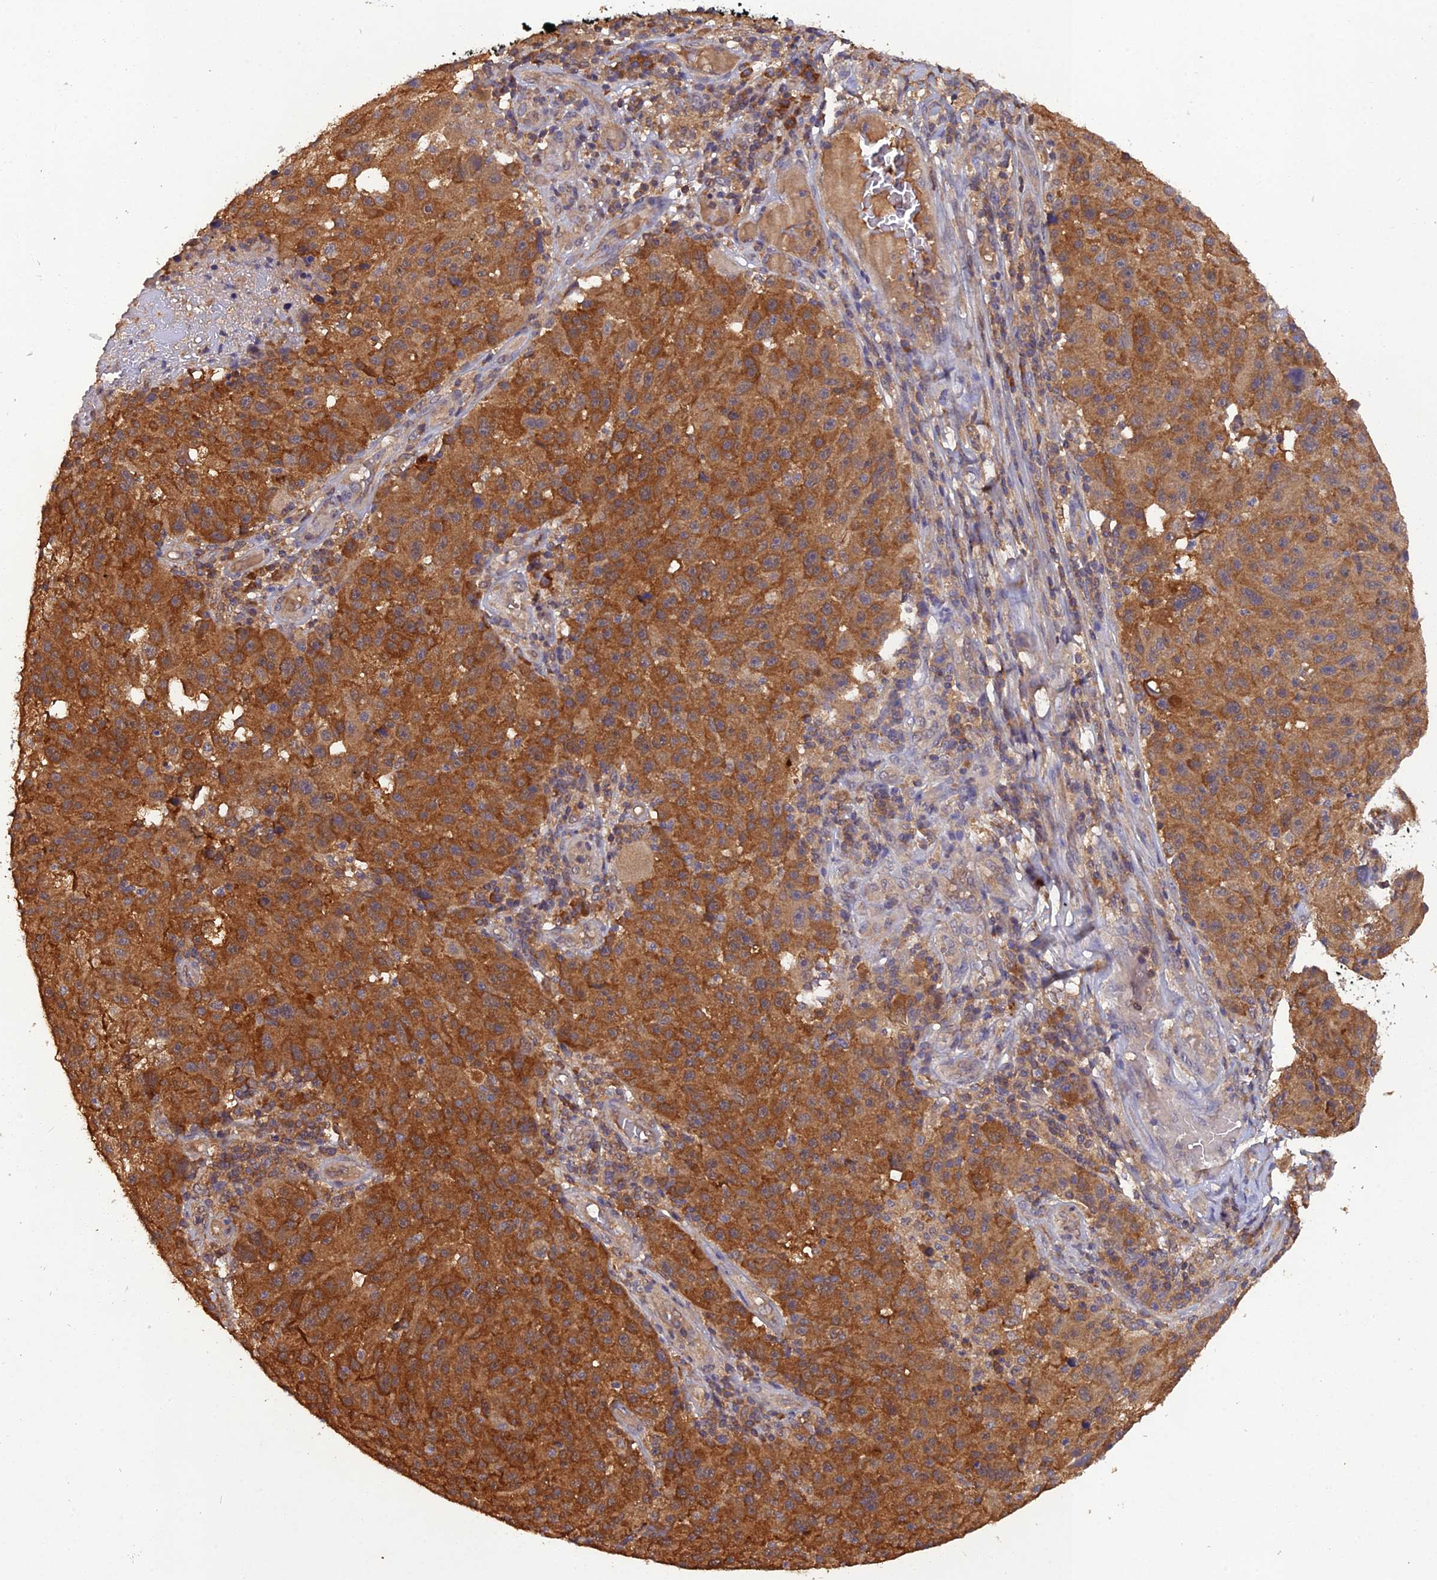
{"staining": {"intensity": "moderate", "quantity": ">75%", "location": "cytoplasmic/membranous"}, "tissue": "melanoma", "cell_type": "Tumor cells", "image_type": "cancer", "snomed": [{"axis": "morphology", "description": "Malignant melanoma, NOS"}, {"axis": "topography", "description": "Skin"}], "caption": "Immunohistochemistry (IHC) histopathology image of human melanoma stained for a protein (brown), which reveals medium levels of moderate cytoplasmic/membranous expression in approximately >75% of tumor cells.", "gene": "TMEM258", "patient": {"sex": "male", "age": 53}}